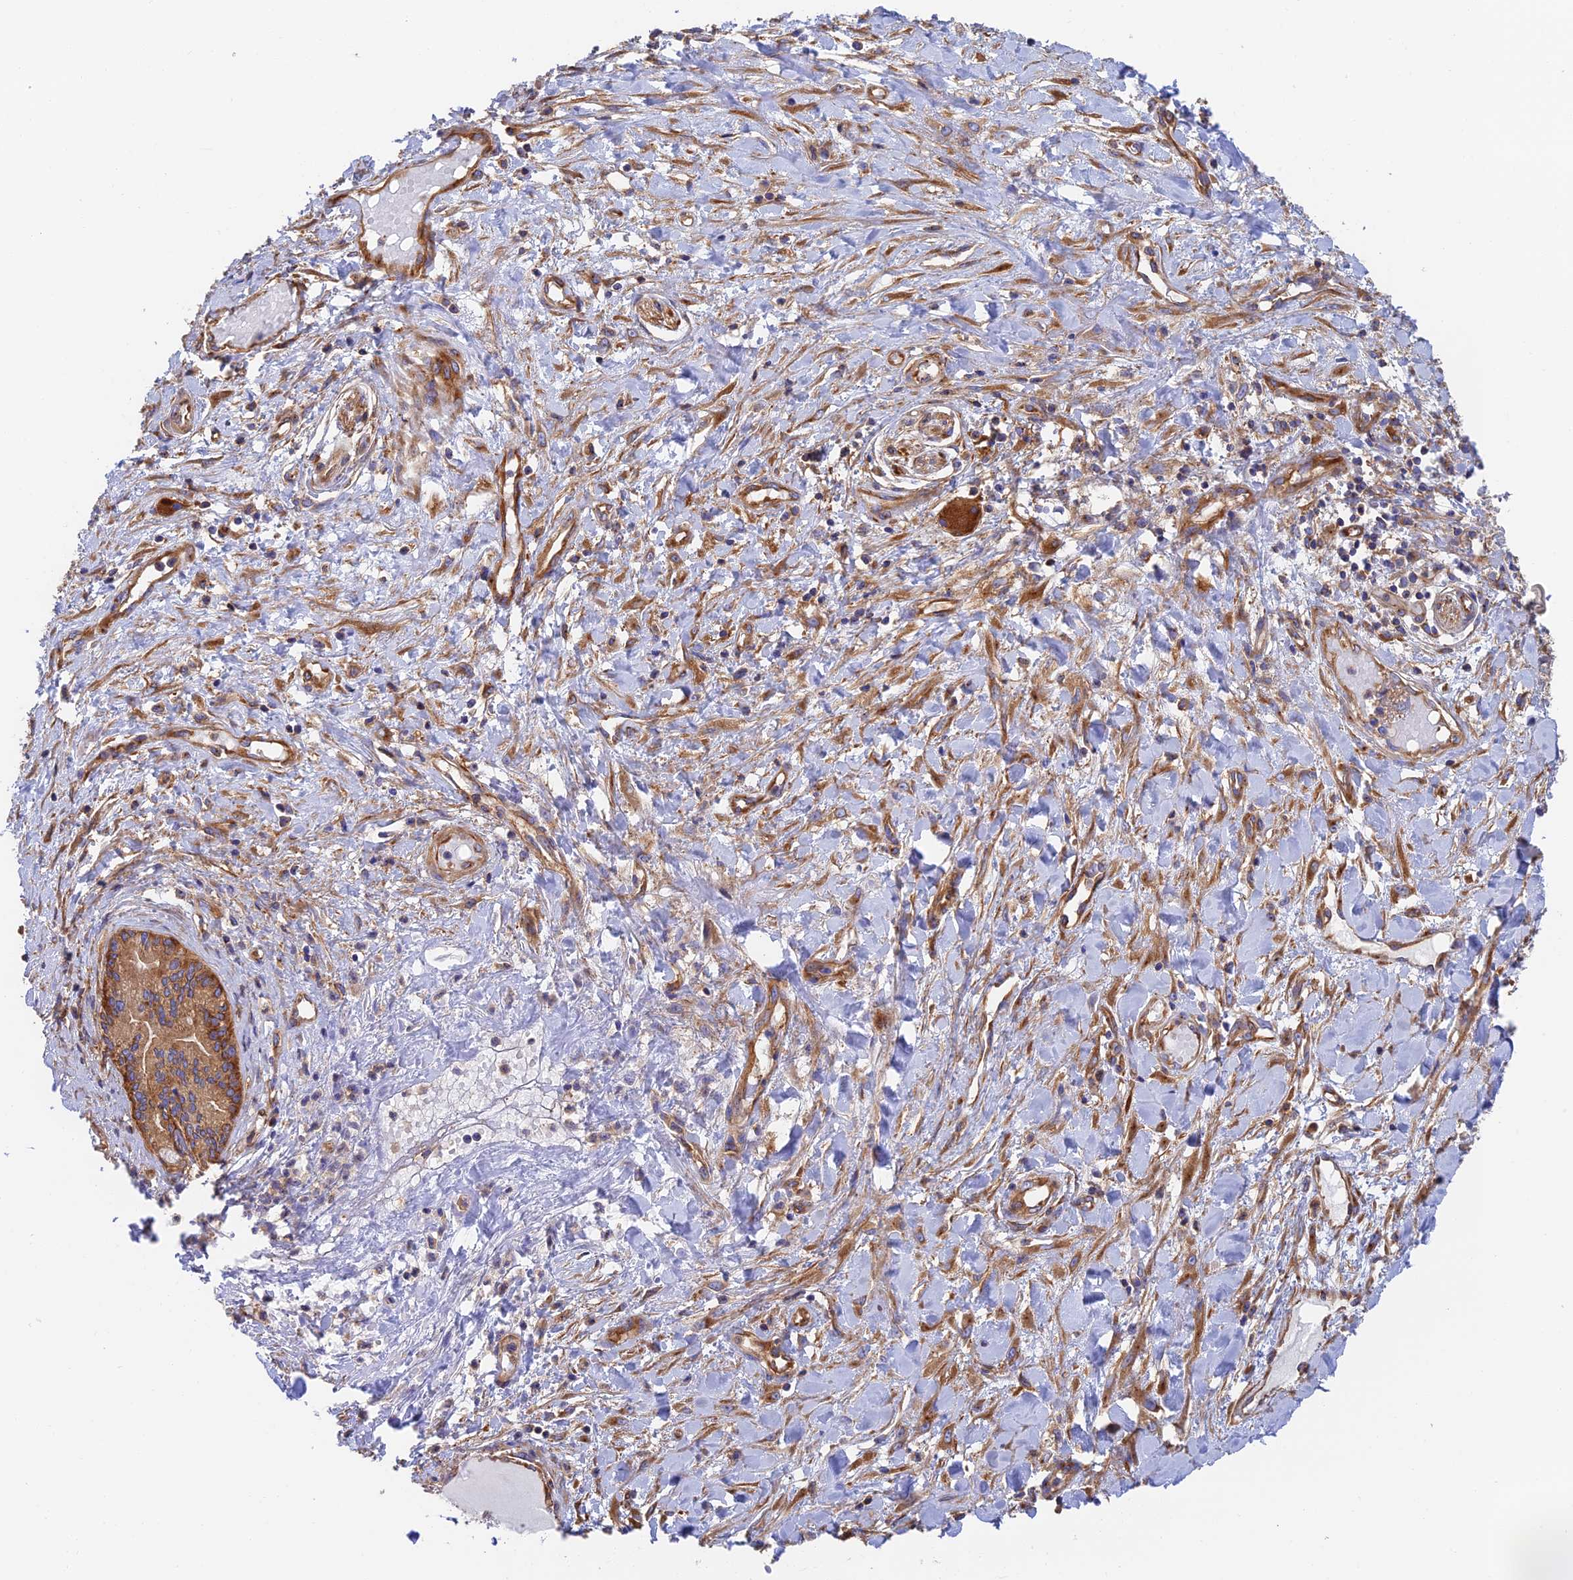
{"staining": {"intensity": "moderate", "quantity": ">75%", "location": "cytoplasmic/membranous"}, "tissue": "pancreatic cancer", "cell_type": "Tumor cells", "image_type": "cancer", "snomed": [{"axis": "morphology", "description": "Adenocarcinoma, NOS"}, {"axis": "topography", "description": "Pancreas"}], "caption": "Brown immunohistochemical staining in pancreatic adenocarcinoma shows moderate cytoplasmic/membranous staining in about >75% of tumor cells.", "gene": "DCTN2", "patient": {"sex": "female", "age": 50}}